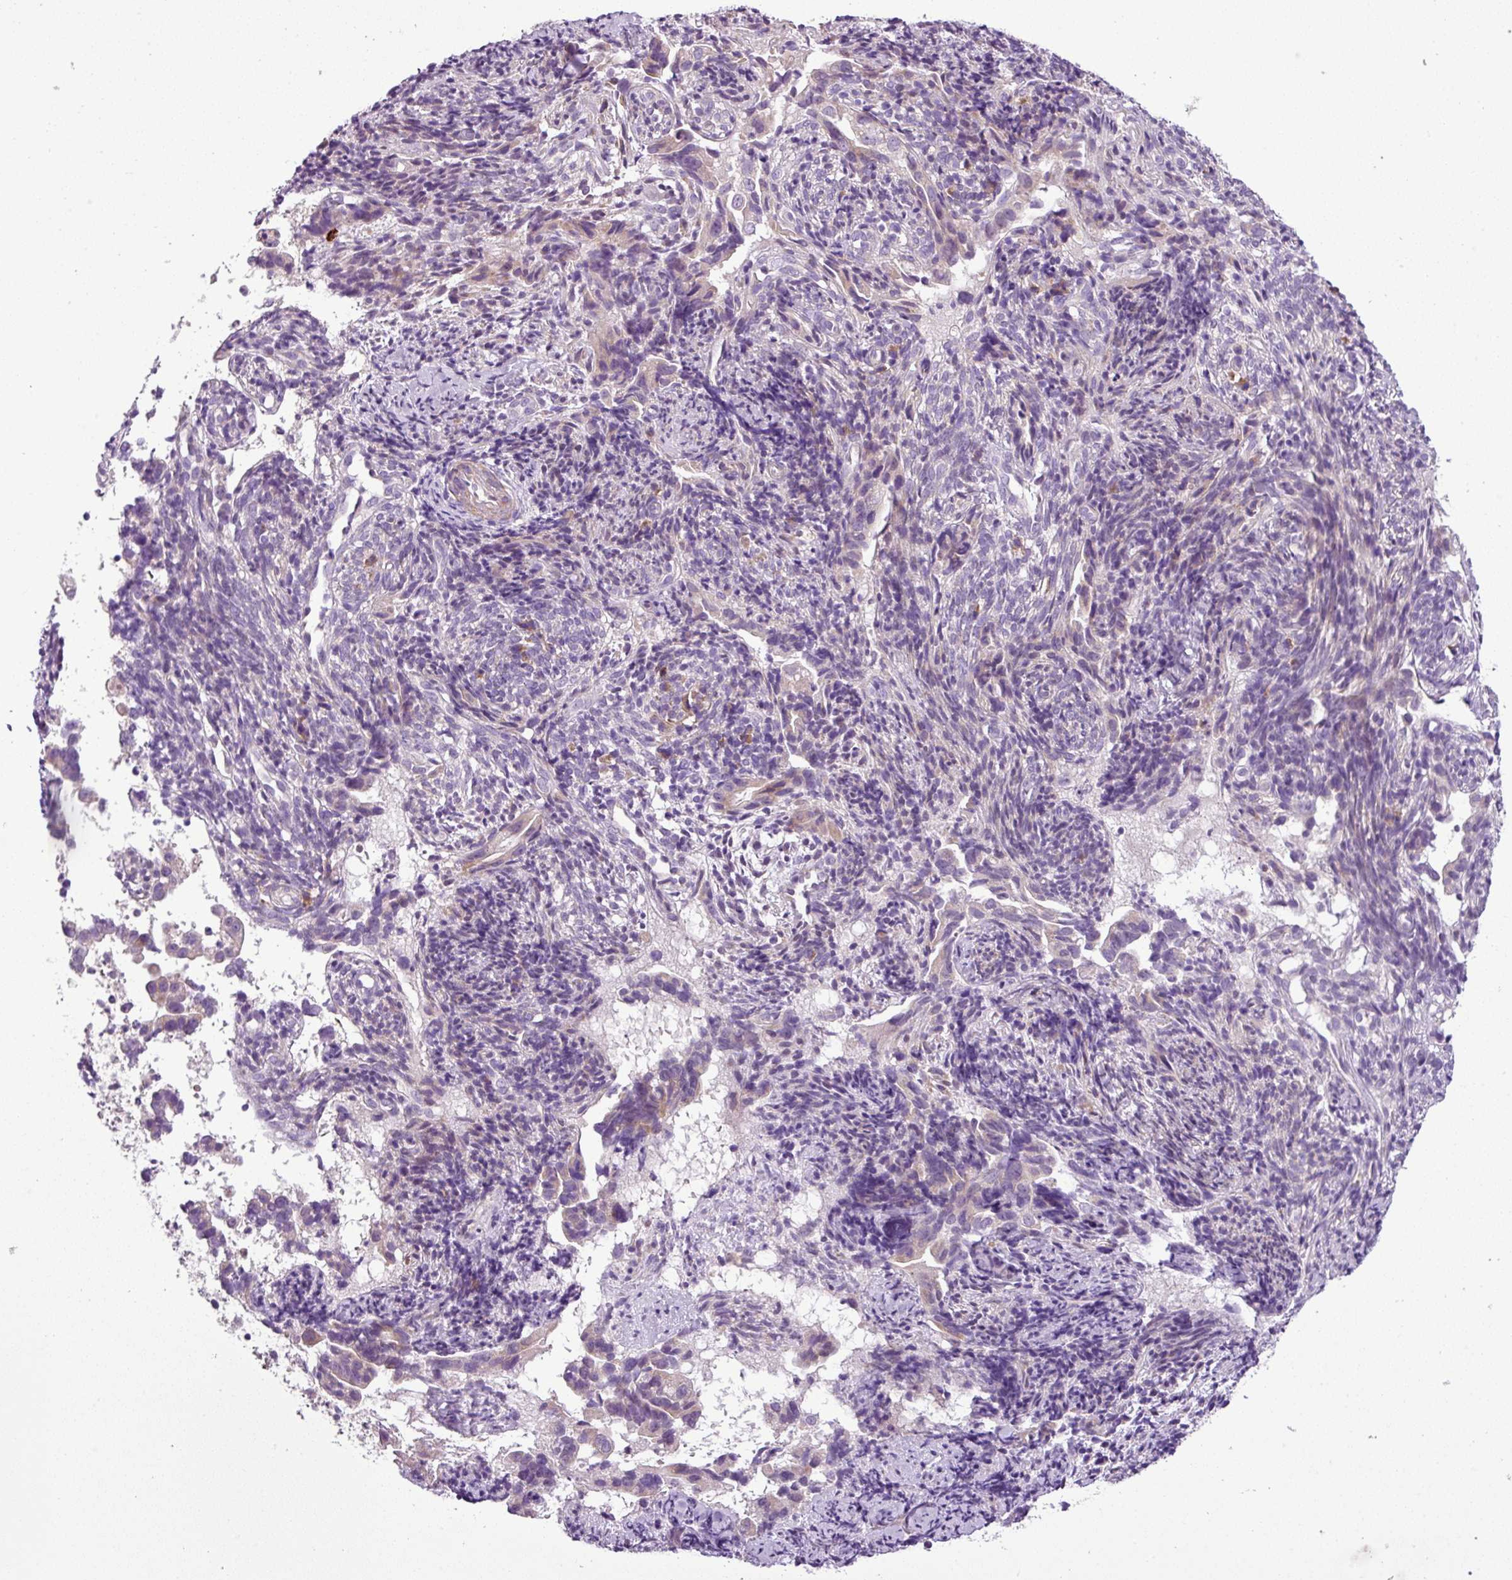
{"staining": {"intensity": "weak", "quantity": "<25%", "location": "cytoplasmic/membranous"}, "tissue": "endometrial cancer", "cell_type": "Tumor cells", "image_type": "cancer", "snomed": [{"axis": "morphology", "description": "Adenocarcinoma, NOS"}, {"axis": "topography", "description": "Endometrium"}], "caption": "This is a photomicrograph of immunohistochemistry staining of endometrial cancer, which shows no staining in tumor cells. Nuclei are stained in blue.", "gene": "MOCS3", "patient": {"sex": "female", "age": 57}}